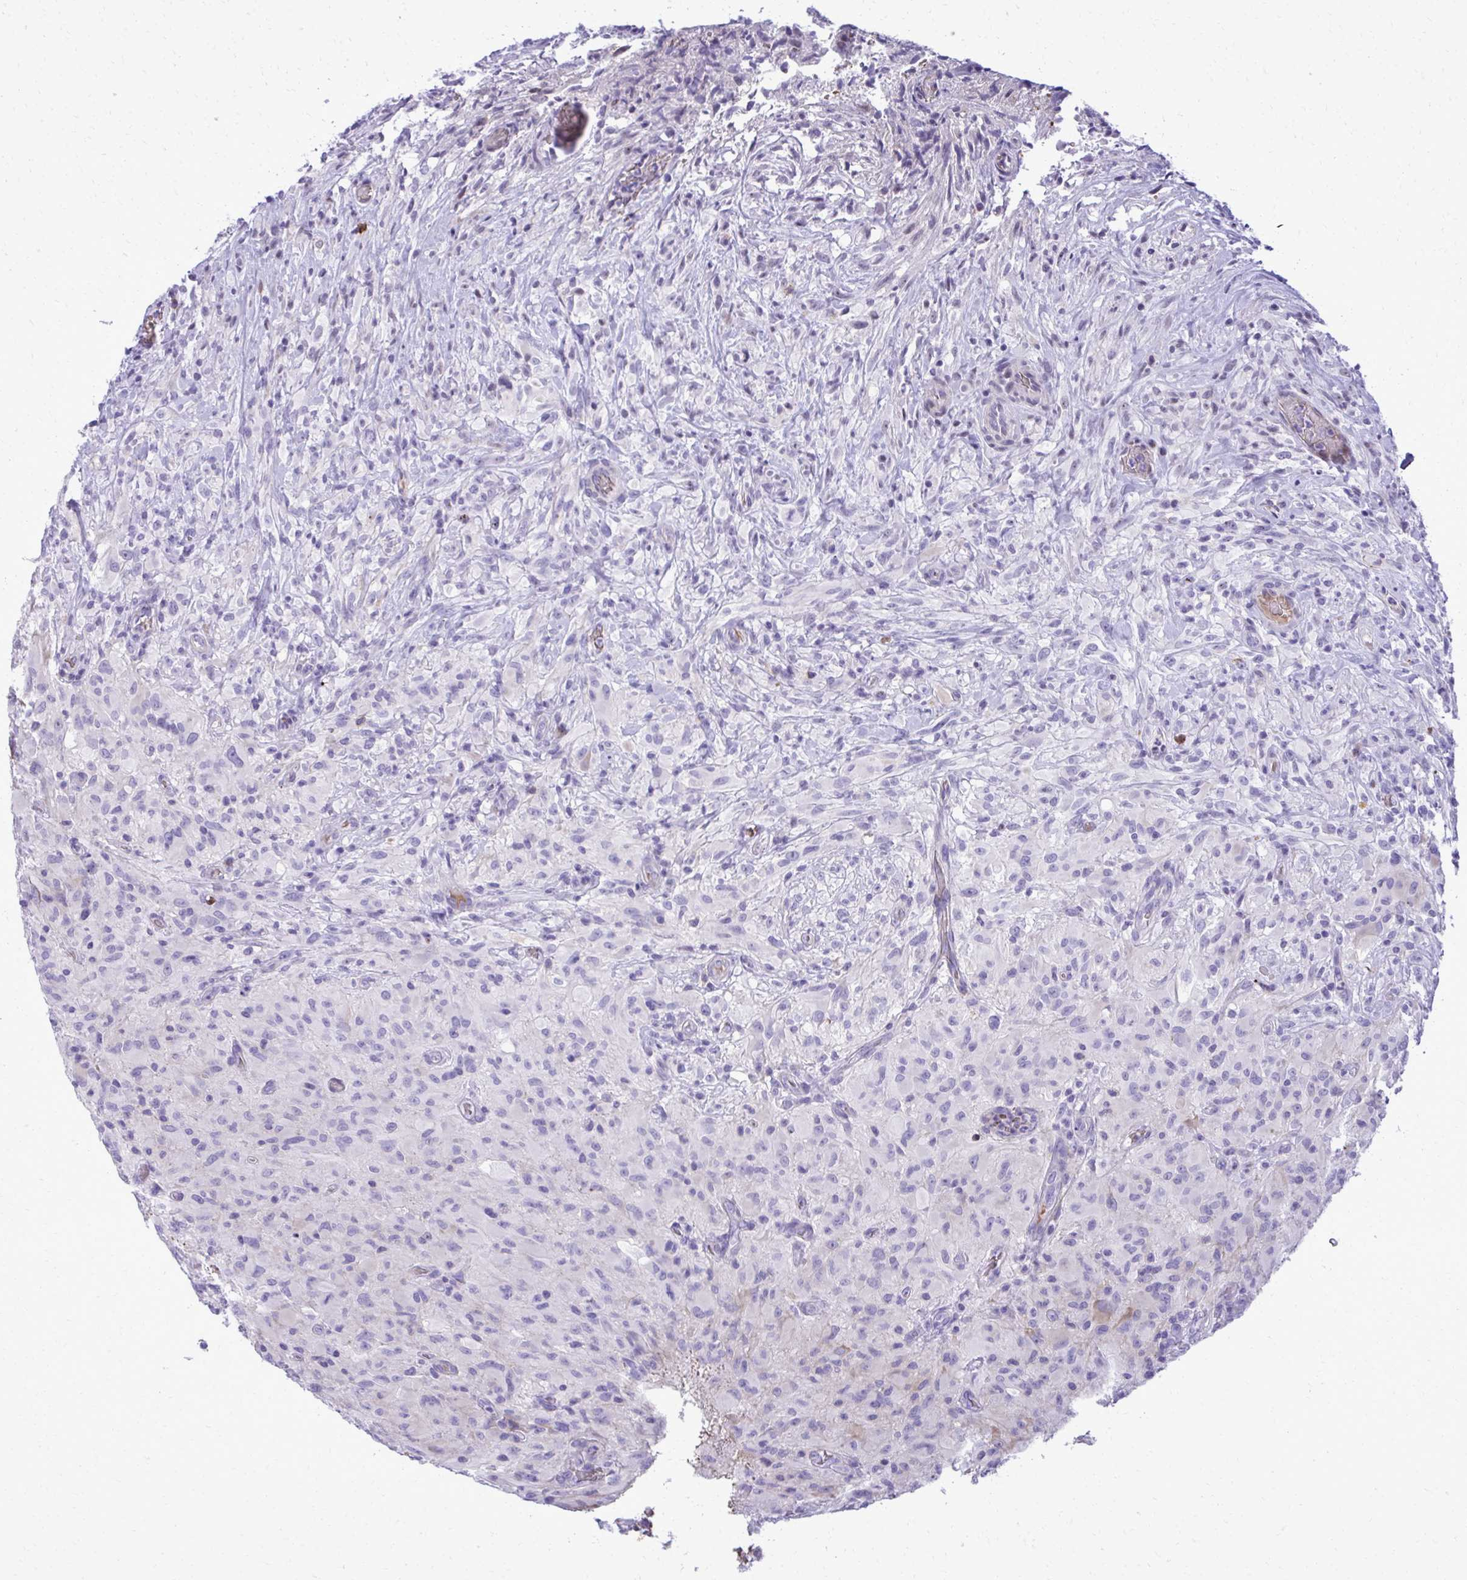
{"staining": {"intensity": "negative", "quantity": "none", "location": "none"}, "tissue": "glioma", "cell_type": "Tumor cells", "image_type": "cancer", "snomed": [{"axis": "morphology", "description": "Glioma, malignant, High grade"}, {"axis": "topography", "description": "Brain"}], "caption": "This is an IHC image of human high-grade glioma (malignant). There is no positivity in tumor cells.", "gene": "PITPNM3", "patient": {"sex": "male", "age": 71}}